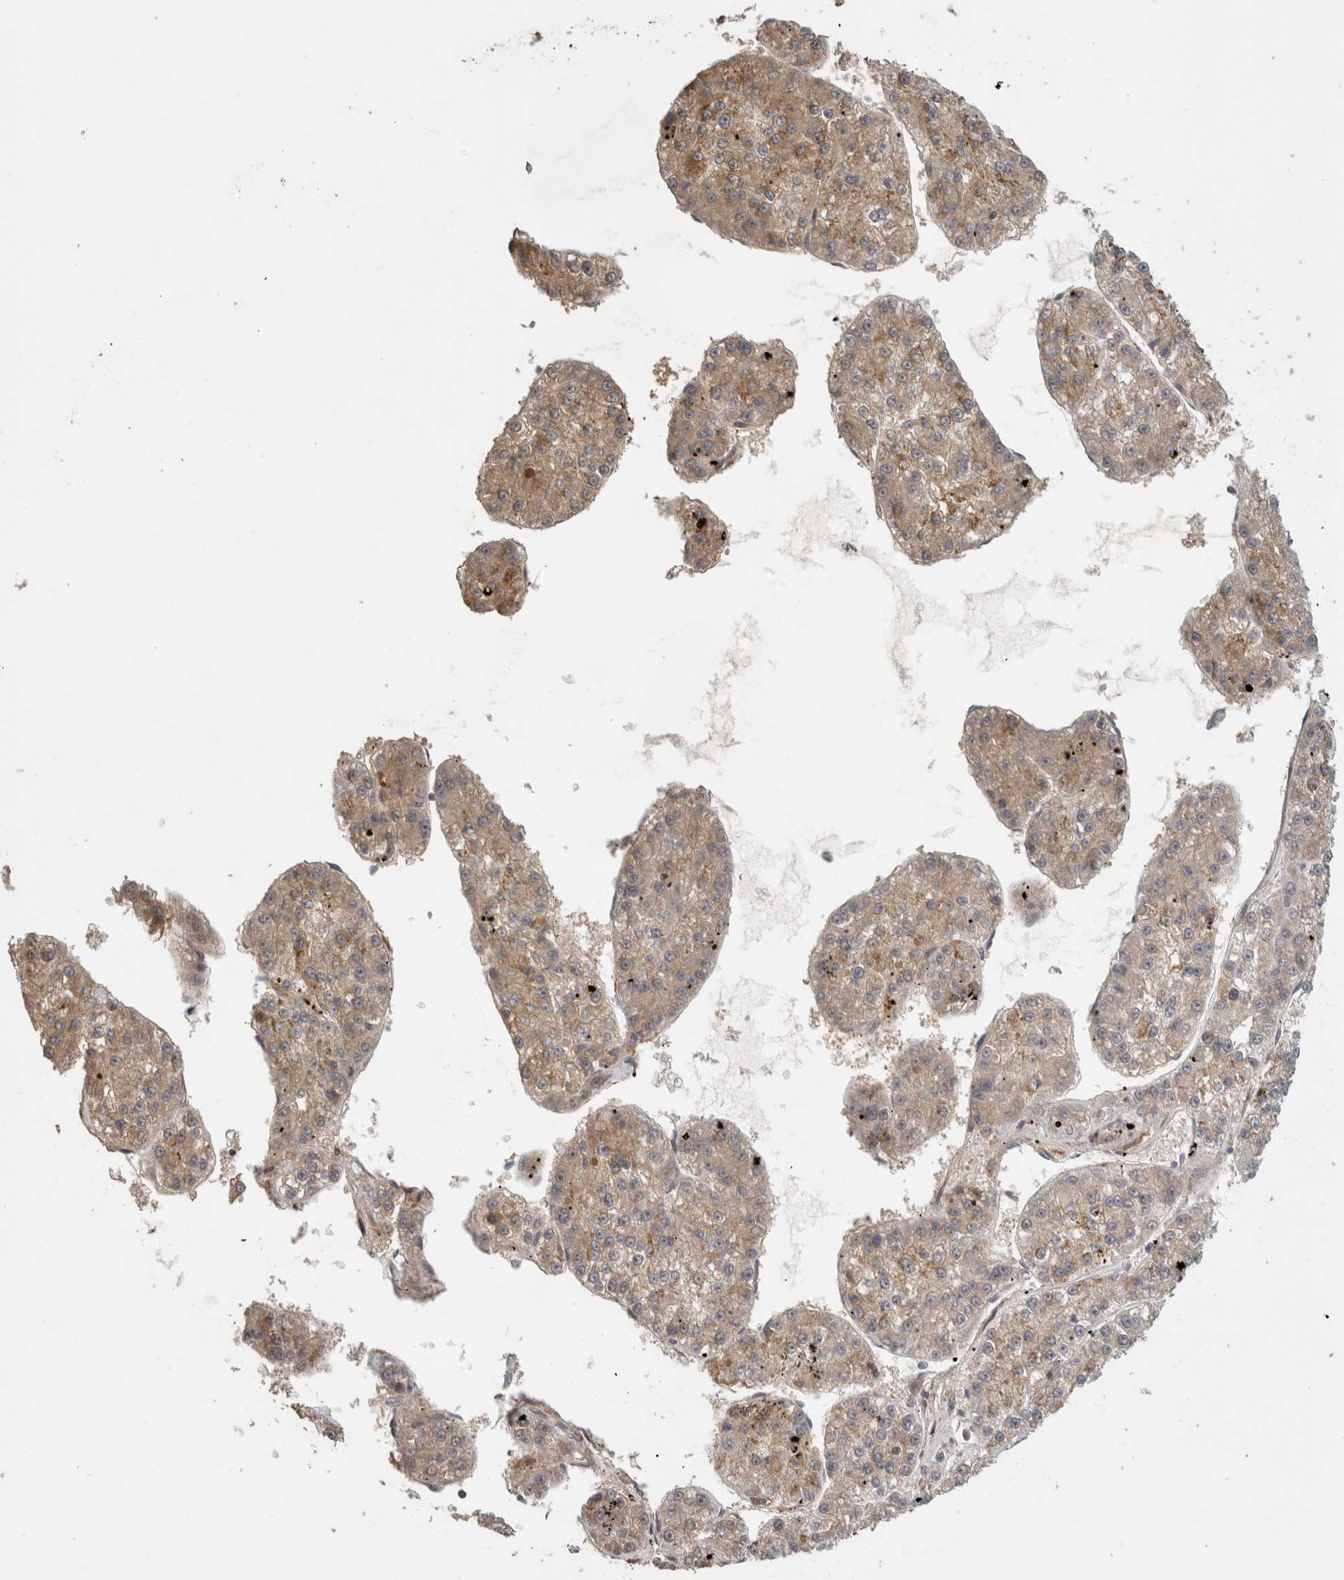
{"staining": {"intensity": "weak", "quantity": ">75%", "location": "cytoplasmic/membranous"}, "tissue": "liver cancer", "cell_type": "Tumor cells", "image_type": "cancer", "snomed": [{"axis": "morphology", "description": "Carcinoma, Hepatocellular, NOS"}, {"axis": "topography", "description": "Liver"}], "caption": "Immunohistochemistry image of human hepatocellular carcinoma (liver) stained for a protein (brown), which displays low levels of weak cytoplasmic/membranous expression in about >75% of tumor cells.", "gene": "SIPA1L2", "patient": {"sex": "female", "age": 73}}